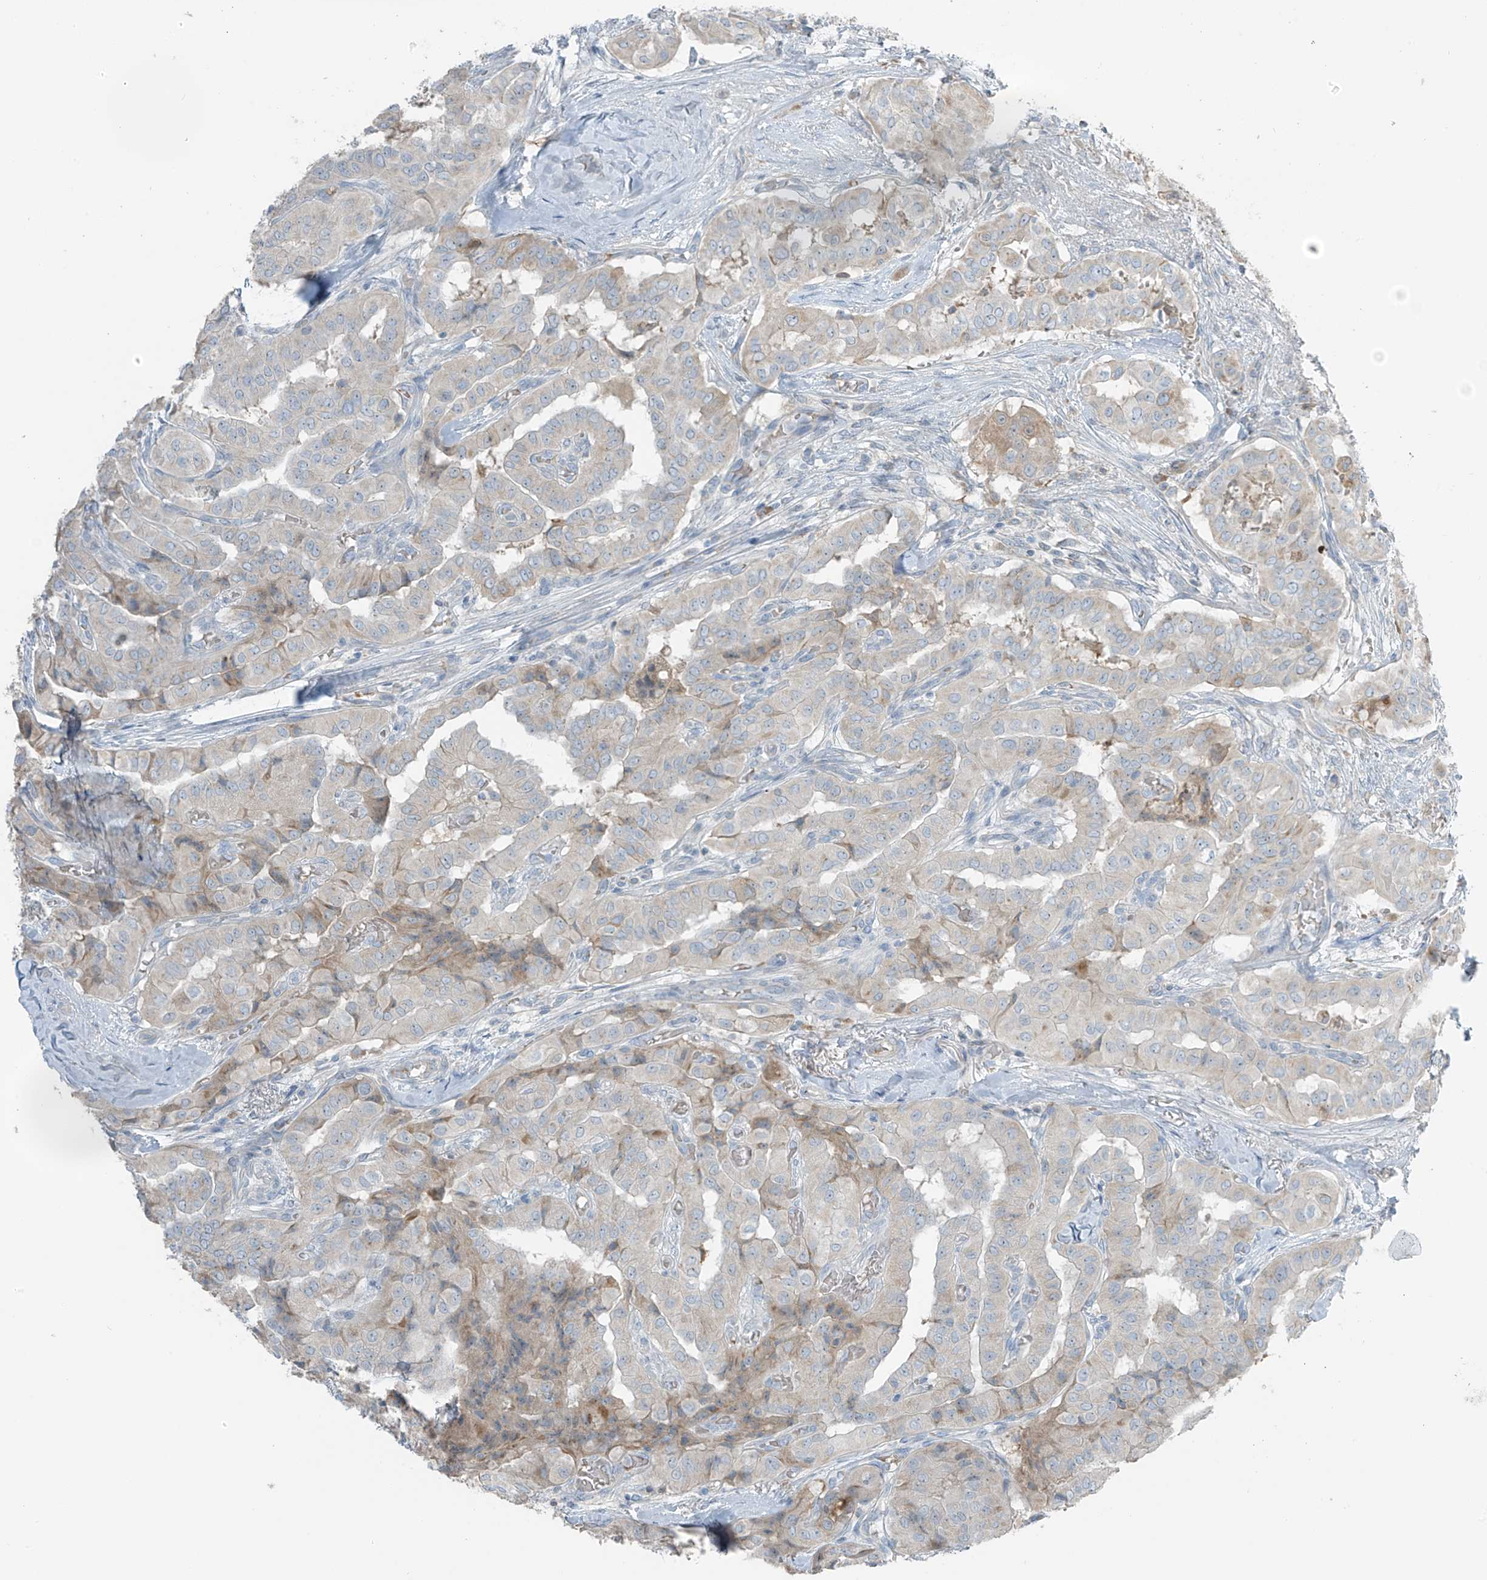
{"staining": {"intensity": "negative", "quantity": "none", "location": "none"}, "tissue": "thyroid cancer", "cell_type": "Tumor cells", "image_type": "cancer", "snomed": [{"axis": "morphology", "description": "Papillary adenocarcinoma, NOS"}, {"axis": "topography", "description": "Thyroid gland"}], "caption": "Immunohistochemical staining of human thyroid papillary adenocarcinoma demonstrates no significant expression in tumor cells.", "gene": "FAM131C", "patient": {"sex": "female", "age": 59}}